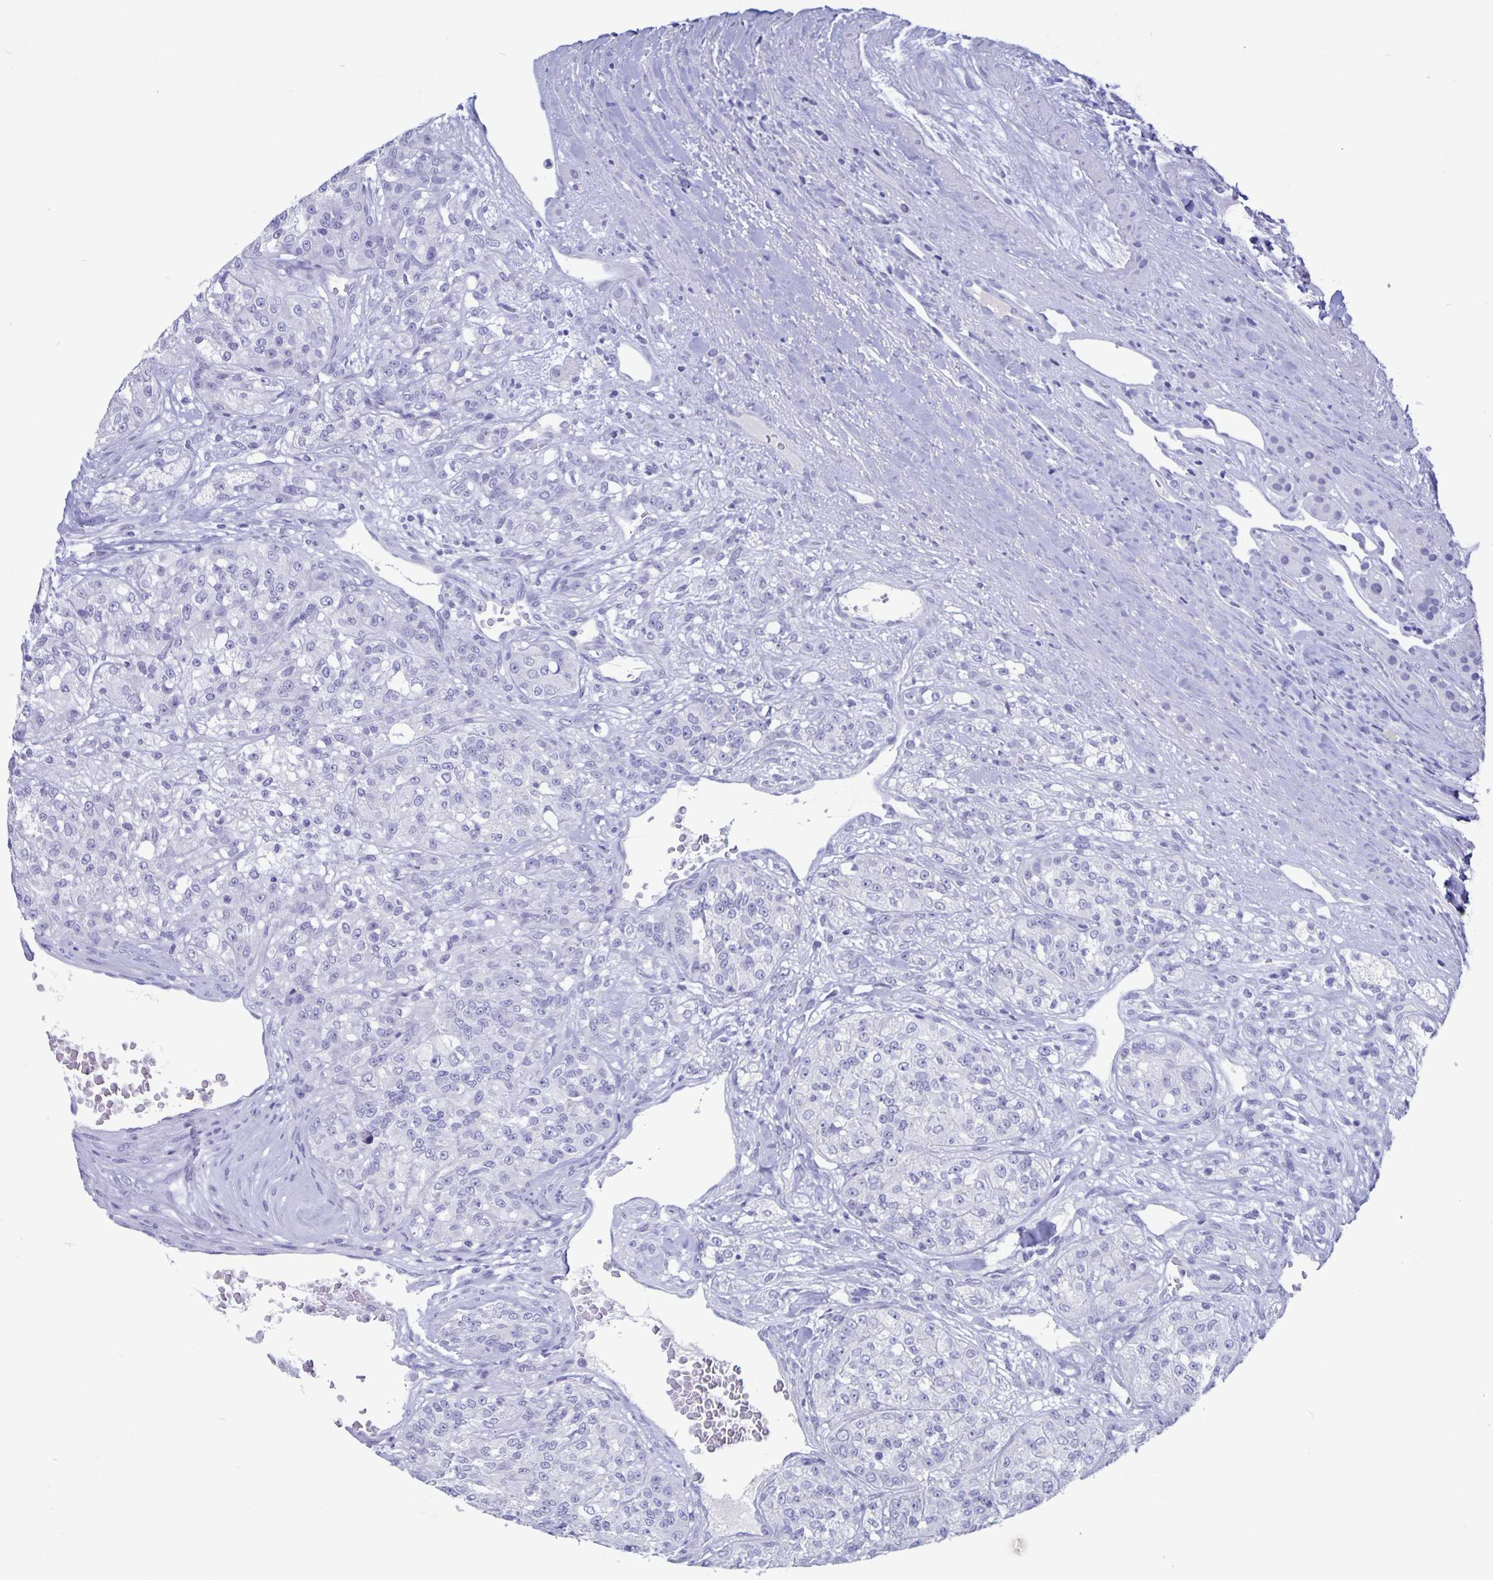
{"staining": {"intensity": "negative", "quantity": "none", "location": "none"}, "tissue": "renal cancer", "cell_type": "Tumor cells", "image_type": "cancer", "snomed": [{"axis": "morphology", "description": "Adenocarcinoma, NOS"}, {"axis": "topography", "description": "Kidney"}], "caption": "Tumor cells show no significant protein staining in adenocarcinoma (renal). (DAB (3,3'-diaminobenzidine) IHC with hematoxylin counter stain).", "gene": "BPIFA3", "patient": {"sex": "female", "age": 63}}